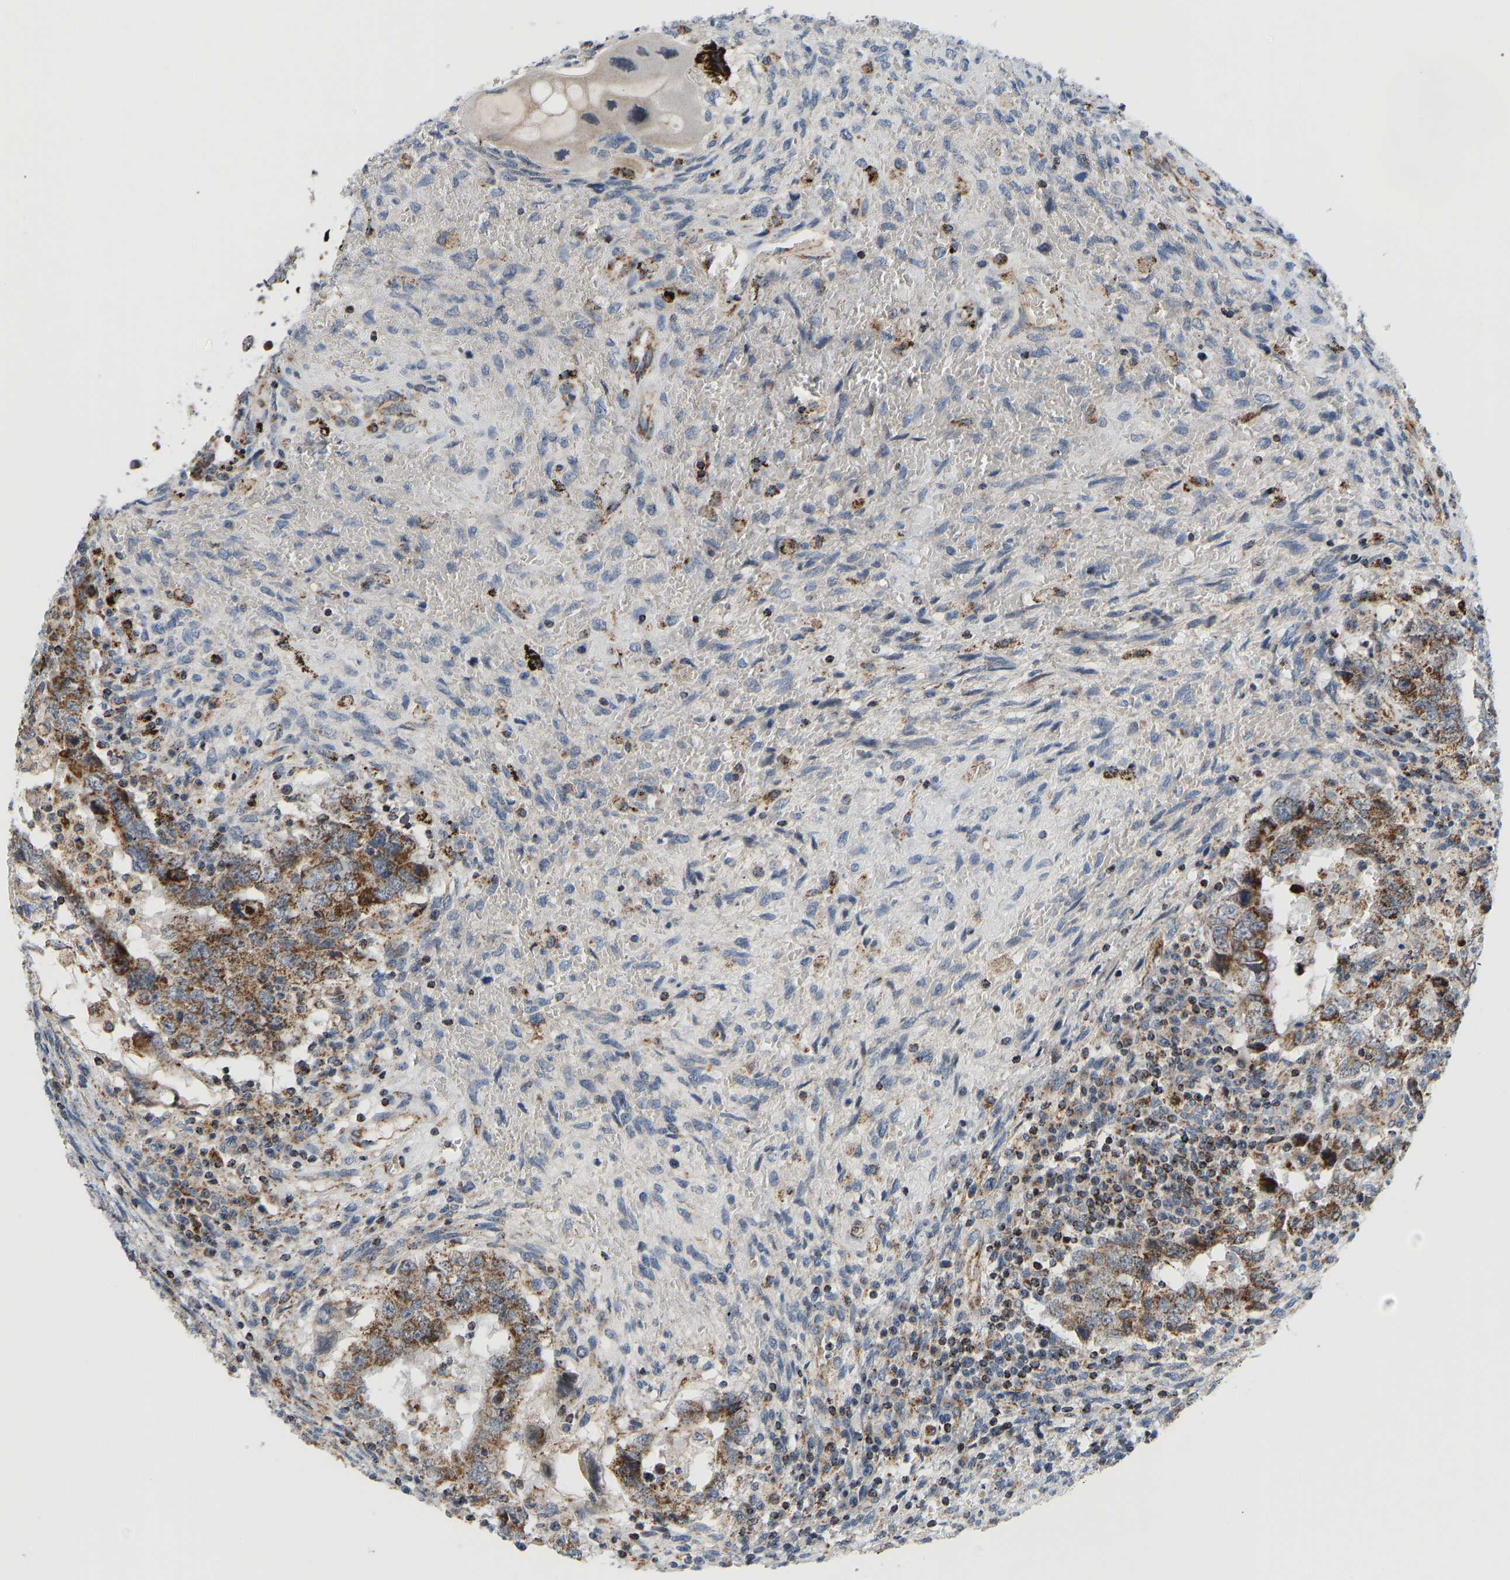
{"staining": {"intensity": "strong", "quantity": ">75%", "location": "cytoplasmic/membranous"}, "tissue": "testis cancer", "cell_type": "Tumor cells", "image_type": "cancer", "snomed": [{"axis": "morphology", "description": "Carcinoma, Embryonal, NOS"}, {"axis": "topography", "description": "Testis"}], "caption": "Embryonal carcinoma (testis) stained with a brown dye shows strong cytoplasmic/membranous positive expression in approximately >75% of tumor cells.", "gene": "GPSM2", "patient": {"sex": "male", "age": 26}}